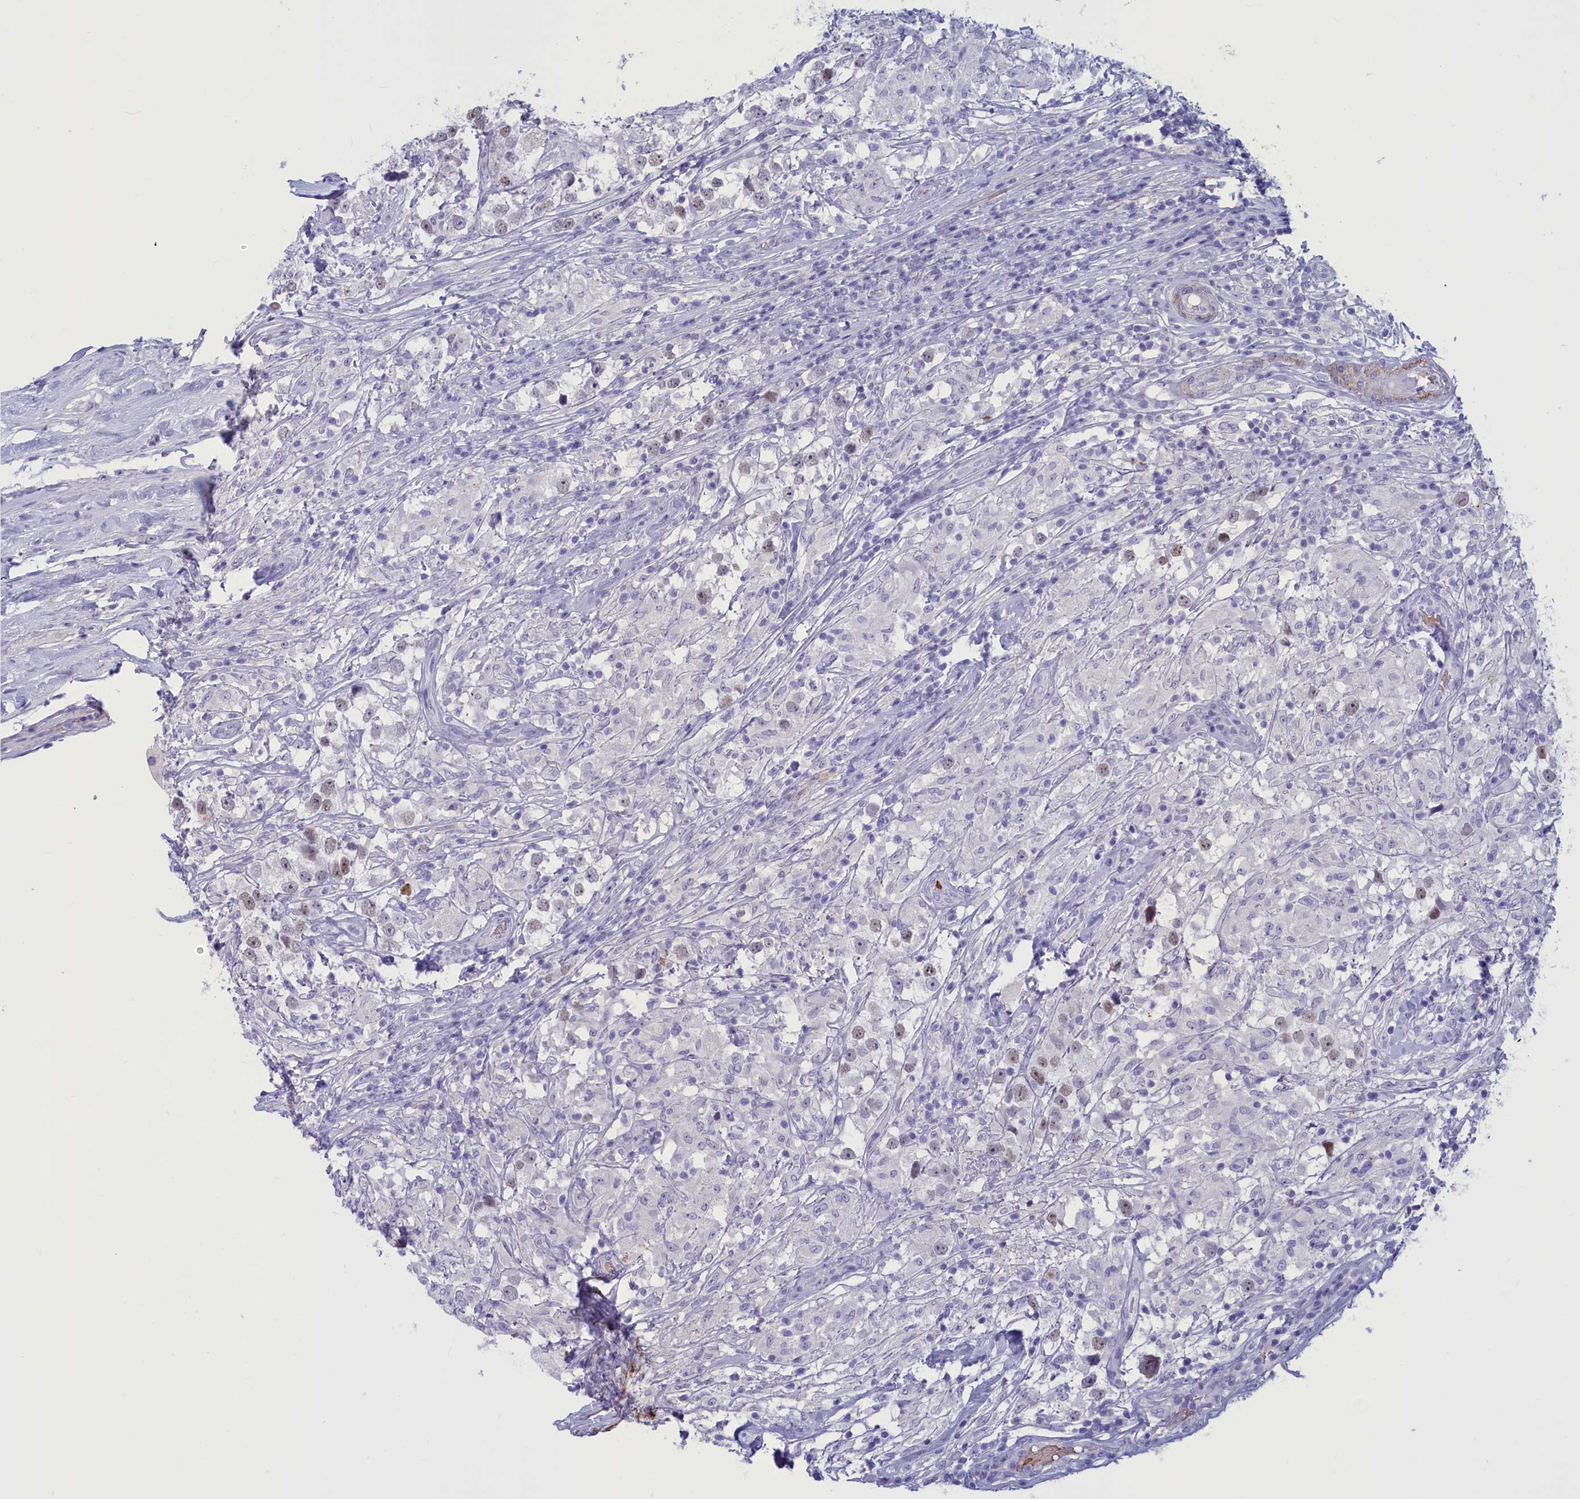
{"staining": {"intensity": "weak", "quantity": "<25%", "location": "nuclear"}, "tissue": "testis cancer", "cell_type": "Tumor cells", "image_type": "cancer", "snomed": [{"axis": "morphology", "description": "Seminoma, NOS"}, {"axis": "topography", "description": "Testis"}], "caption": "This is a histopathology image of IHC staining of testis cancer (seminoma), which shows no positivity in tumor cells.", "gene": "GAPDHS", "patient": {"sex": "male", "age": 46}}